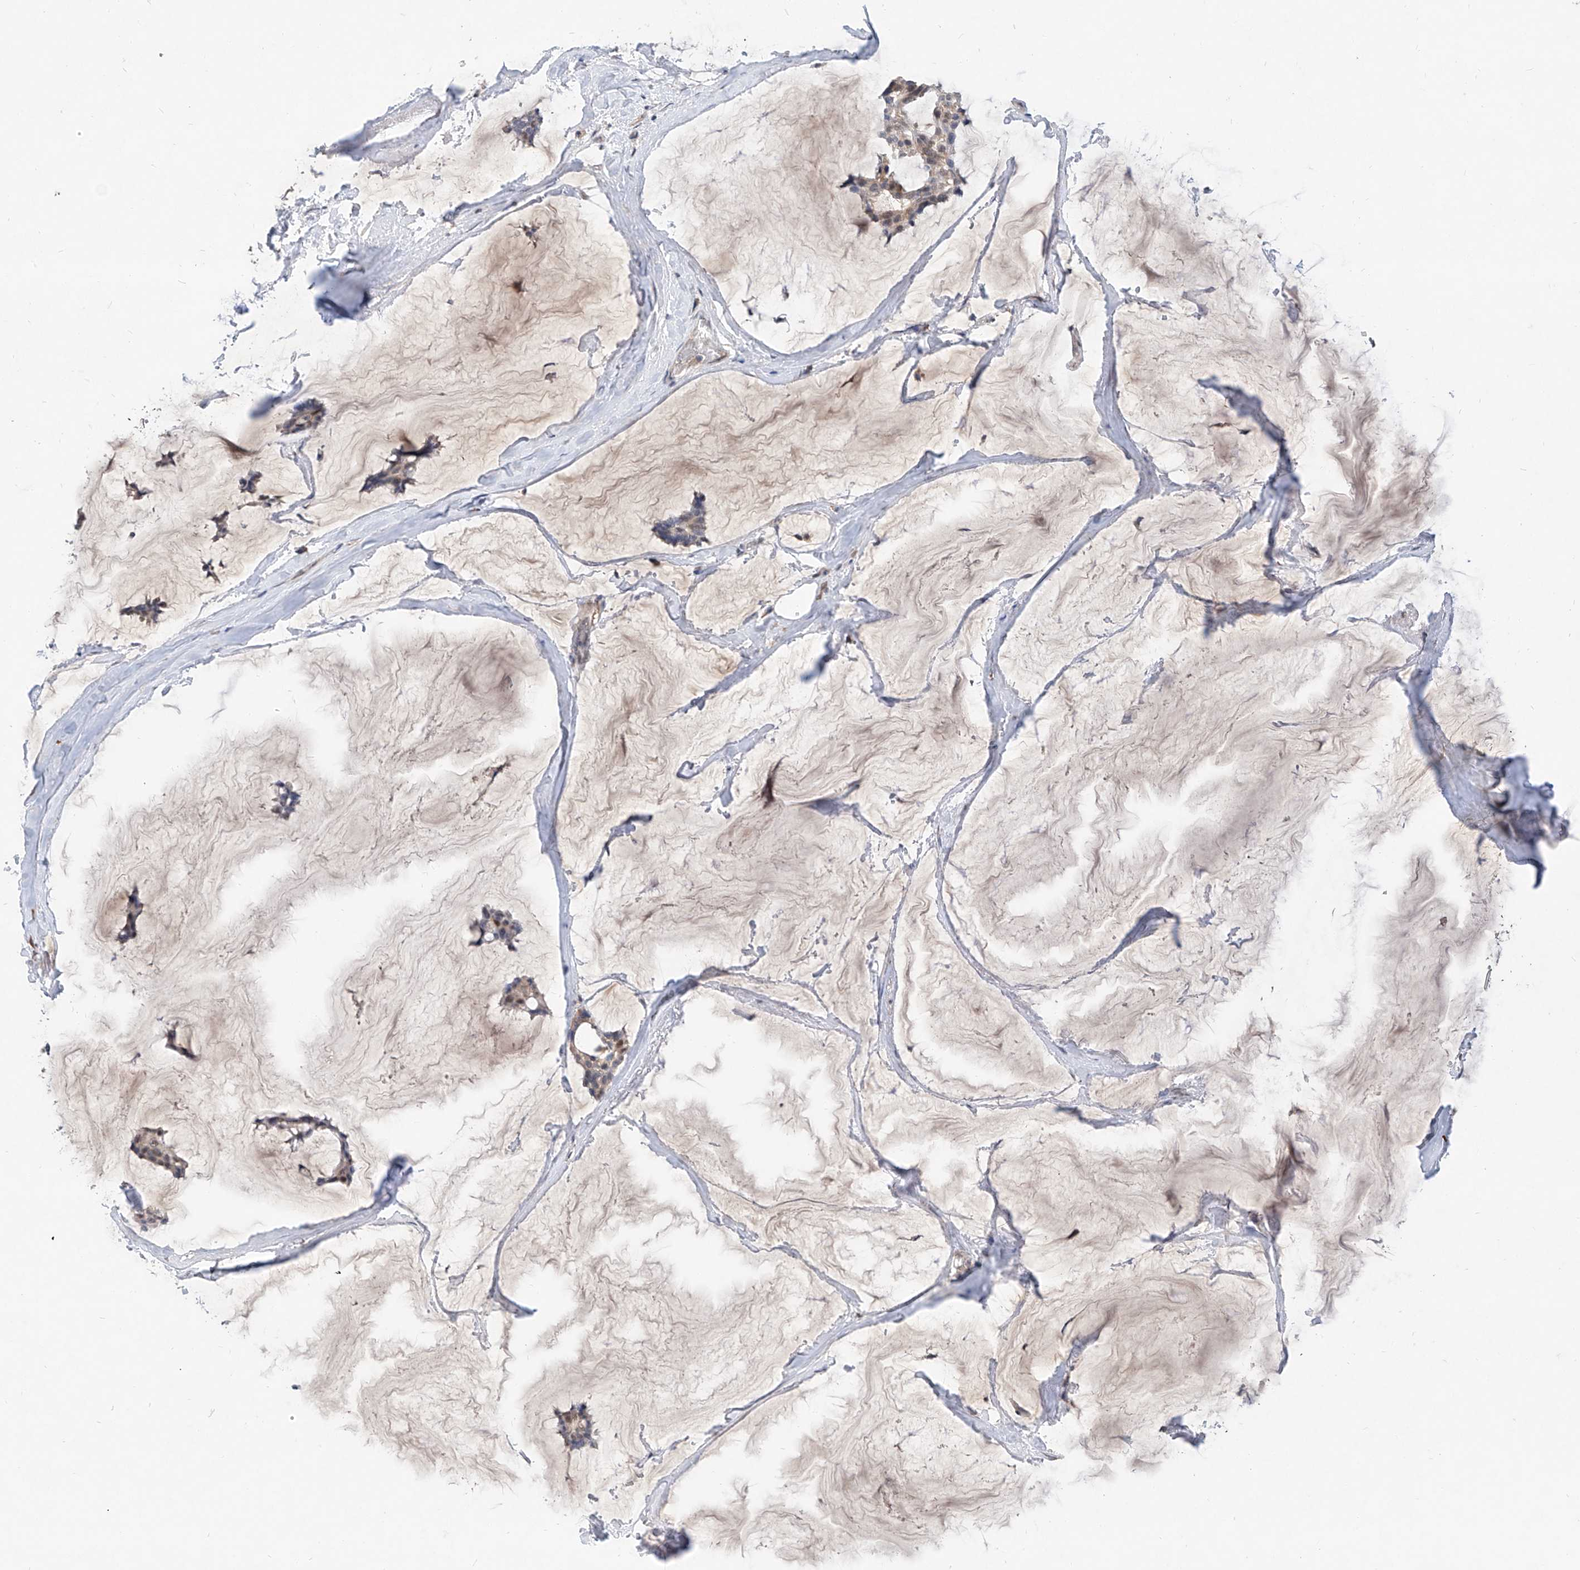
{"staining": {"intensity": "weak", "quantity": "<25%", "location": "cytoplasmic/membranous"}, "tissue": "breast cancer", "cell_type": "Tumor cells", "image_type": "cancer", "snomed": [{"axis": "morphology", "description": "Duct carcinoma"}, {"axis": "topography", "description": "Breast"}], "caption": "Tumor cells show no significant staining in breast cancer. (DAB immunohistochemistry visualized using brightfield microscopy, high magnification).", "gene": "CARMIL3", "patient": {"sex": "female", "age": 93}}